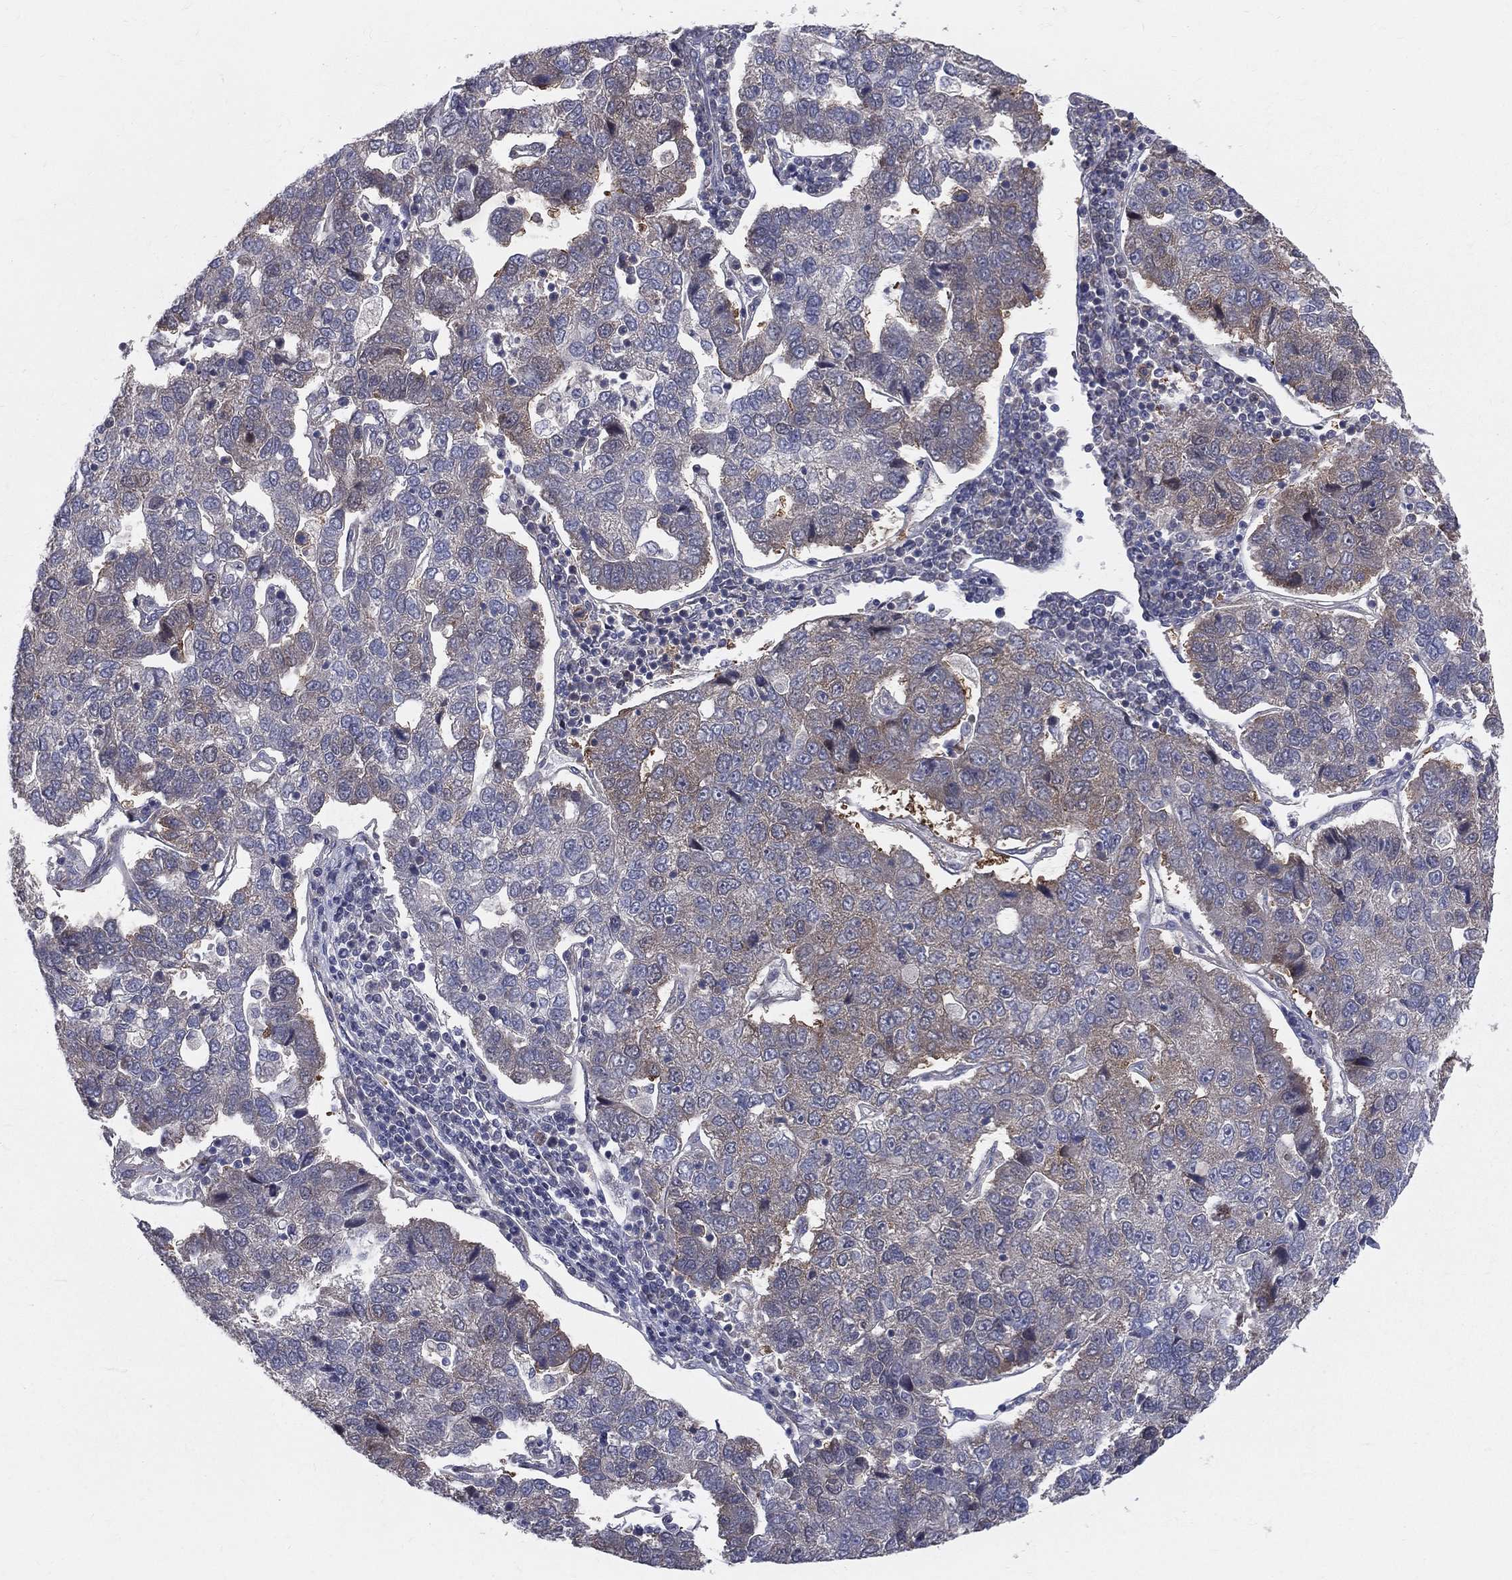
{"staining": {"intensity": "moderate", "quantity": "<25%", "location": "cytoplasmic/membranous"}, "tissue": "pancreatic cancer", "cell_type": "Tumor cells", "image_type": "cancer", "snomed": [{"axis": "morphology", "description": "Adenocarcinoma, NOS"}, {"axis": "topography", "description": "Pancreas"}], "caption": "Pancreatic cancer (adenocarcinoma) stained with IHC reveals moderate cytoplasmic/membranous expression in about <25% of tumor cells.", "gene": "POMZP3", "patient": {"sex": "female", "age": 61}}